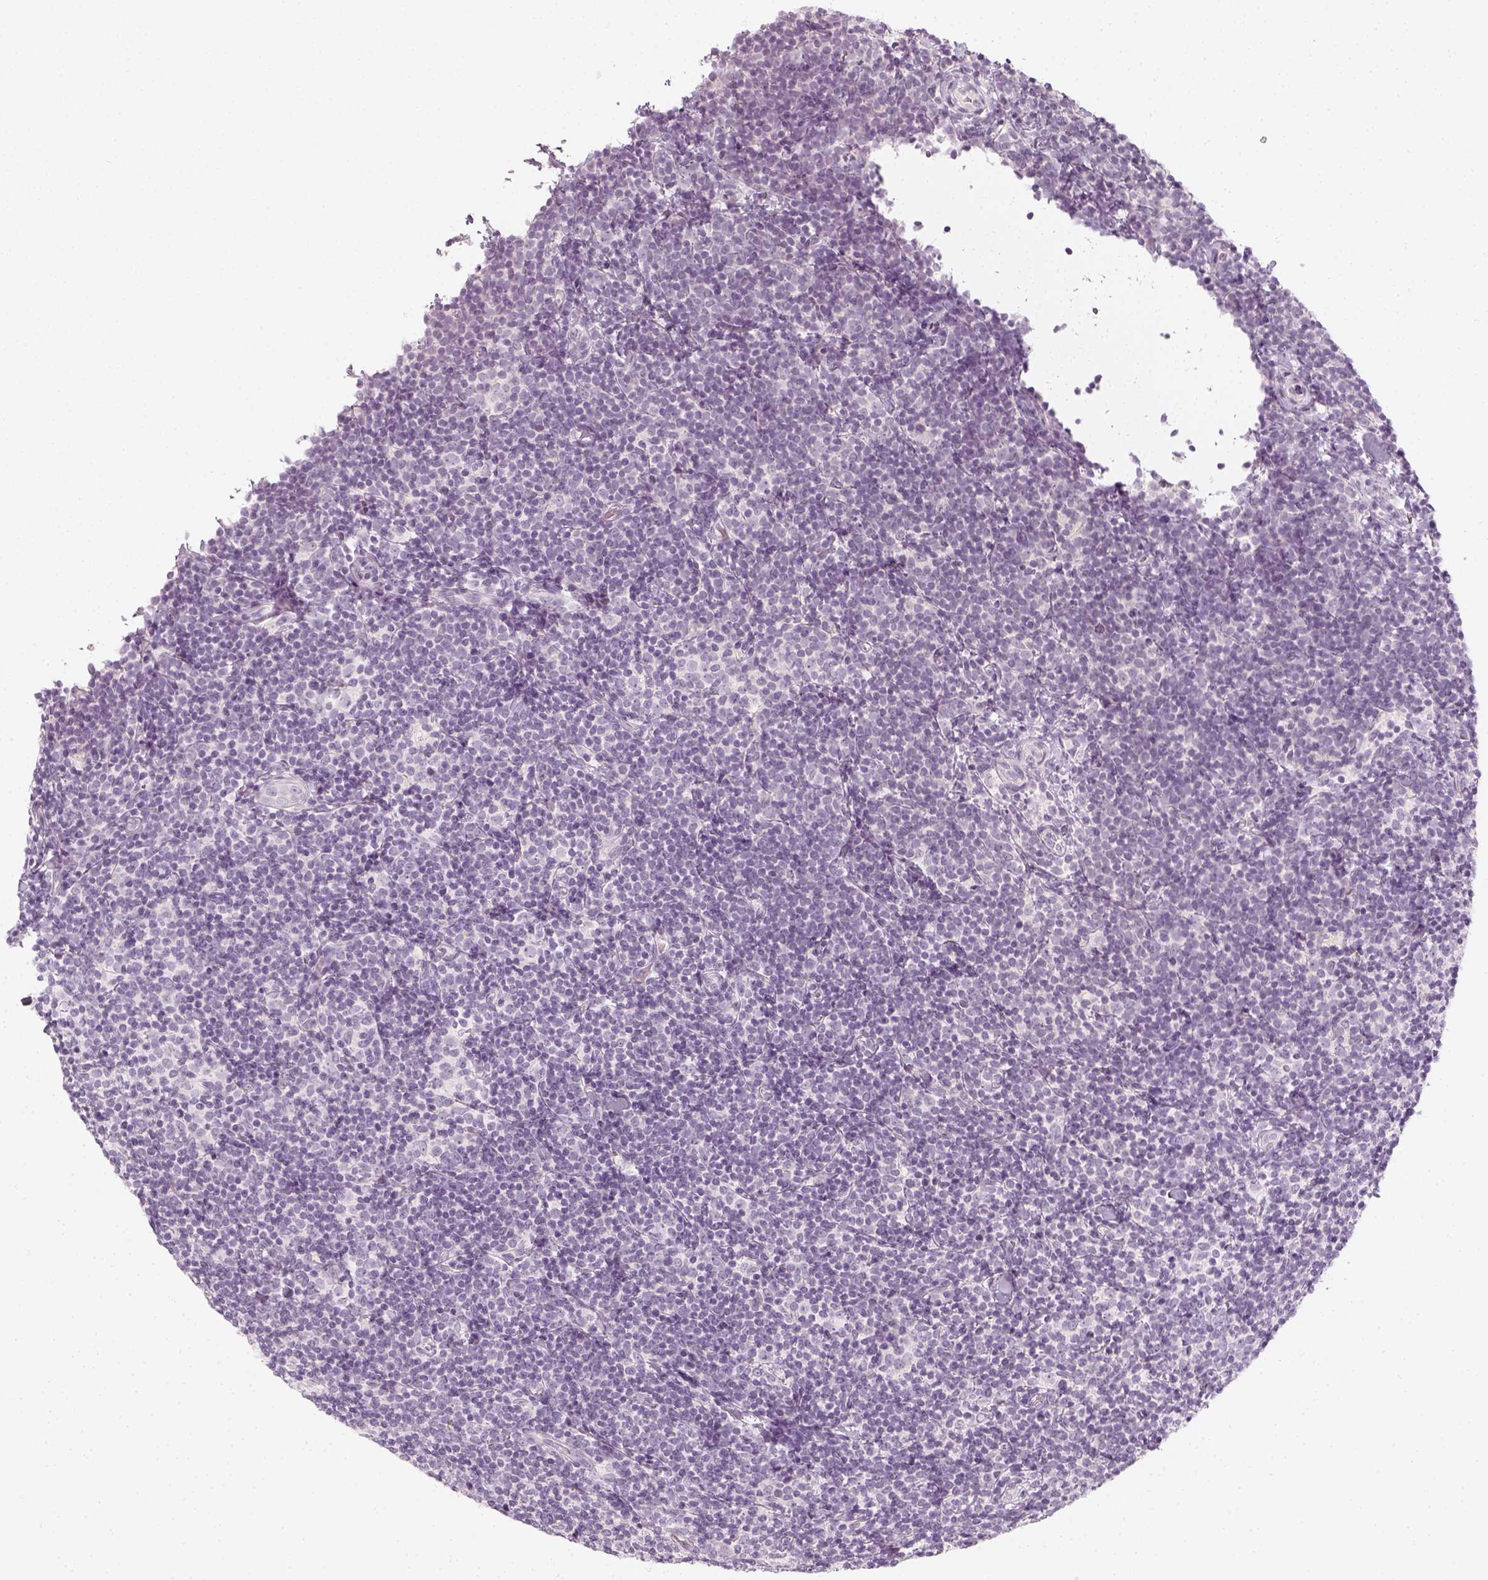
{"staining": {"intensity": "negative", "quantity": "none", "location": "none"}, "tissue": "lymphoma", "cell_type": "Tumor cells", "image_type": "cancer", "snomed": [{"axis": "morphology", "description": "Malignant lymphoma, non-Hodgkin's type, Low grade"}, {"axis": "topography", "description": "Lymph node"}], "caption": "Immunohistochemistry micrograph of malignant lymphoma, non-Hodgkin's type (low-grade) stained for a protein (brown), which demonstrates no staining in tumor cells.", "gene": "KRT25", "patient": {"sex": "female", "age": 56}}